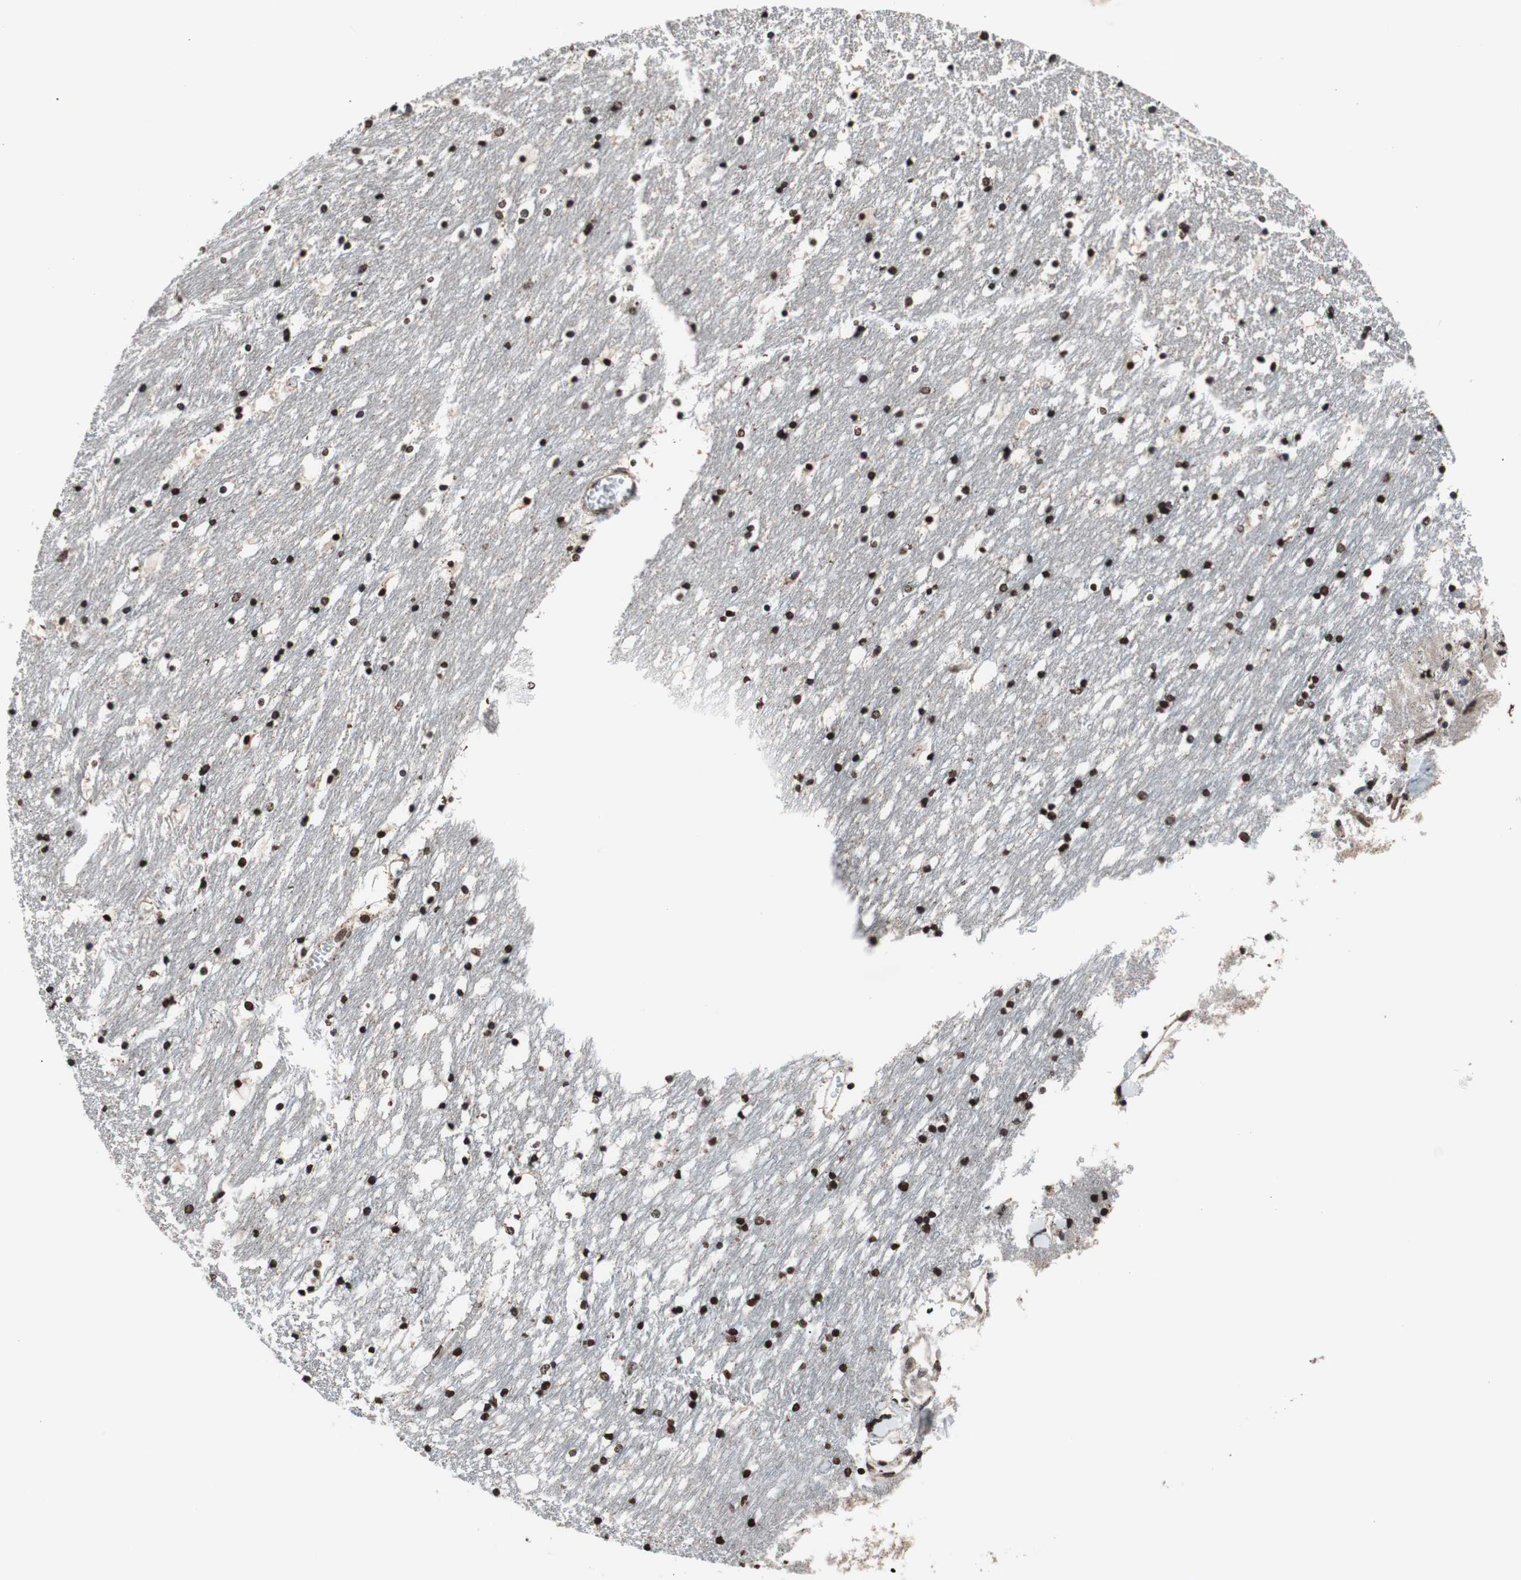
{"staining": {"intensity": "strong", "quantity": ">75%", "location": "nuclear"}, "tissue": "caudate", "cell_type": "Glial cells", "image_type": "normal", "snomed": [{"axis": "morphology", "description": "Normal tissue, NOS"}, {"axis": "topography", "description": "Lateral ventricle wall"}], "caption": "Caudate stained for a protein (brown) shows strong nuclear positive positivity in about >75% of glial cells.", "gene": "RFC1", "patient": {"sex": "male", "age": 45}}